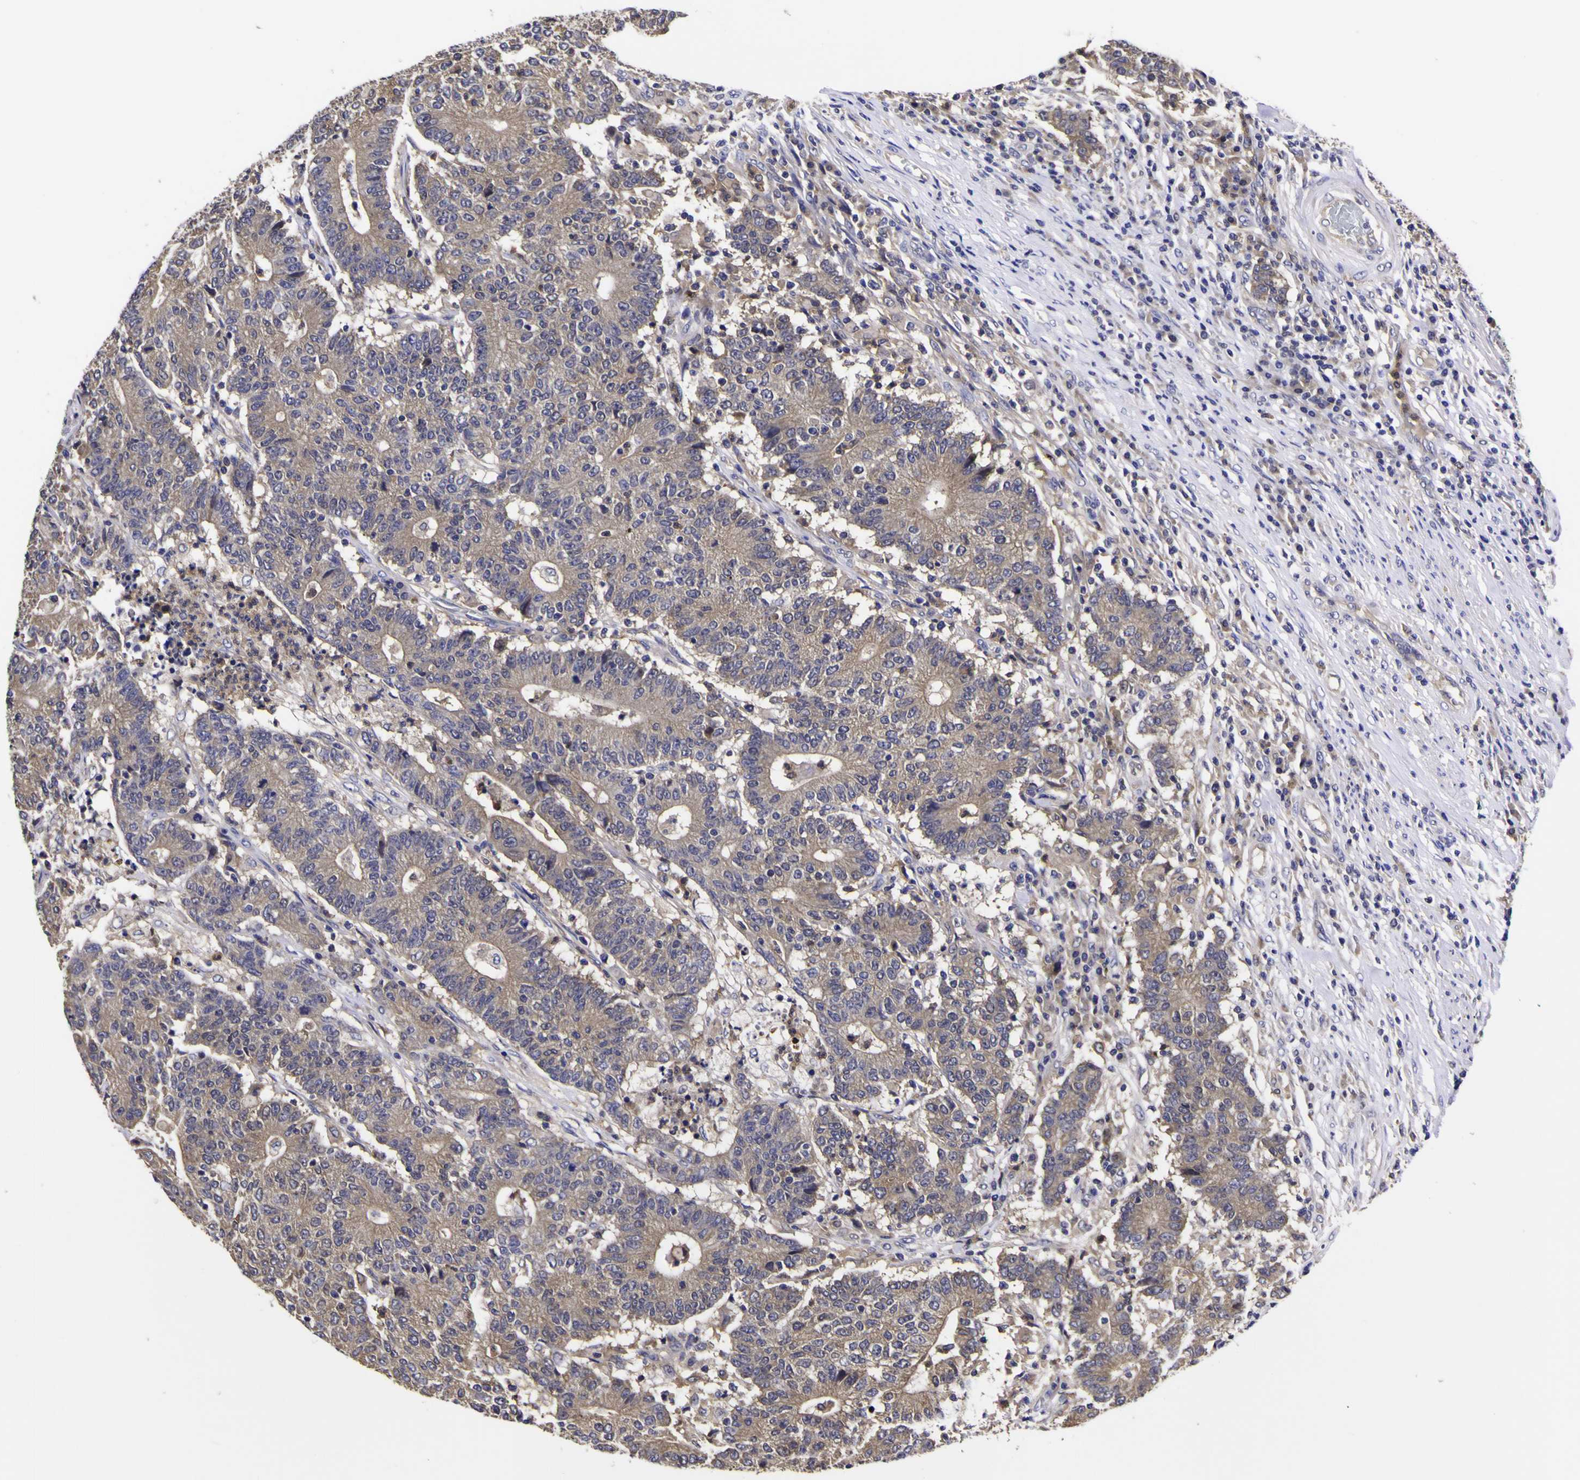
{"staining": {"intensity": "weak", "quantity": ">75%", "location": "cytoplasmic/membranous"}, "tissue": "colorectal cancer", "cell_type": "Tumor cells", "image_type": "cancer", "snomed": [{"axis": "morphology", "description": "Normal tissue, NOS"}, {"axis": "morphology", "description": "Adenocarcinoma, NOS"}, {"axis": "topography", "description": "Colon"}], "caption": "Immunohistochemistry image of neoplastic tissue: human colorectal cancer stained using immunohistochemistry displays low levels of weak protein expression localized specifically in the cytoplasmic/membranous of tumor cells, appearing as a cytoplasmic/membranous brown color.", "gene": "MAPK14", "patient": {"sex": "female", "age": 75}}